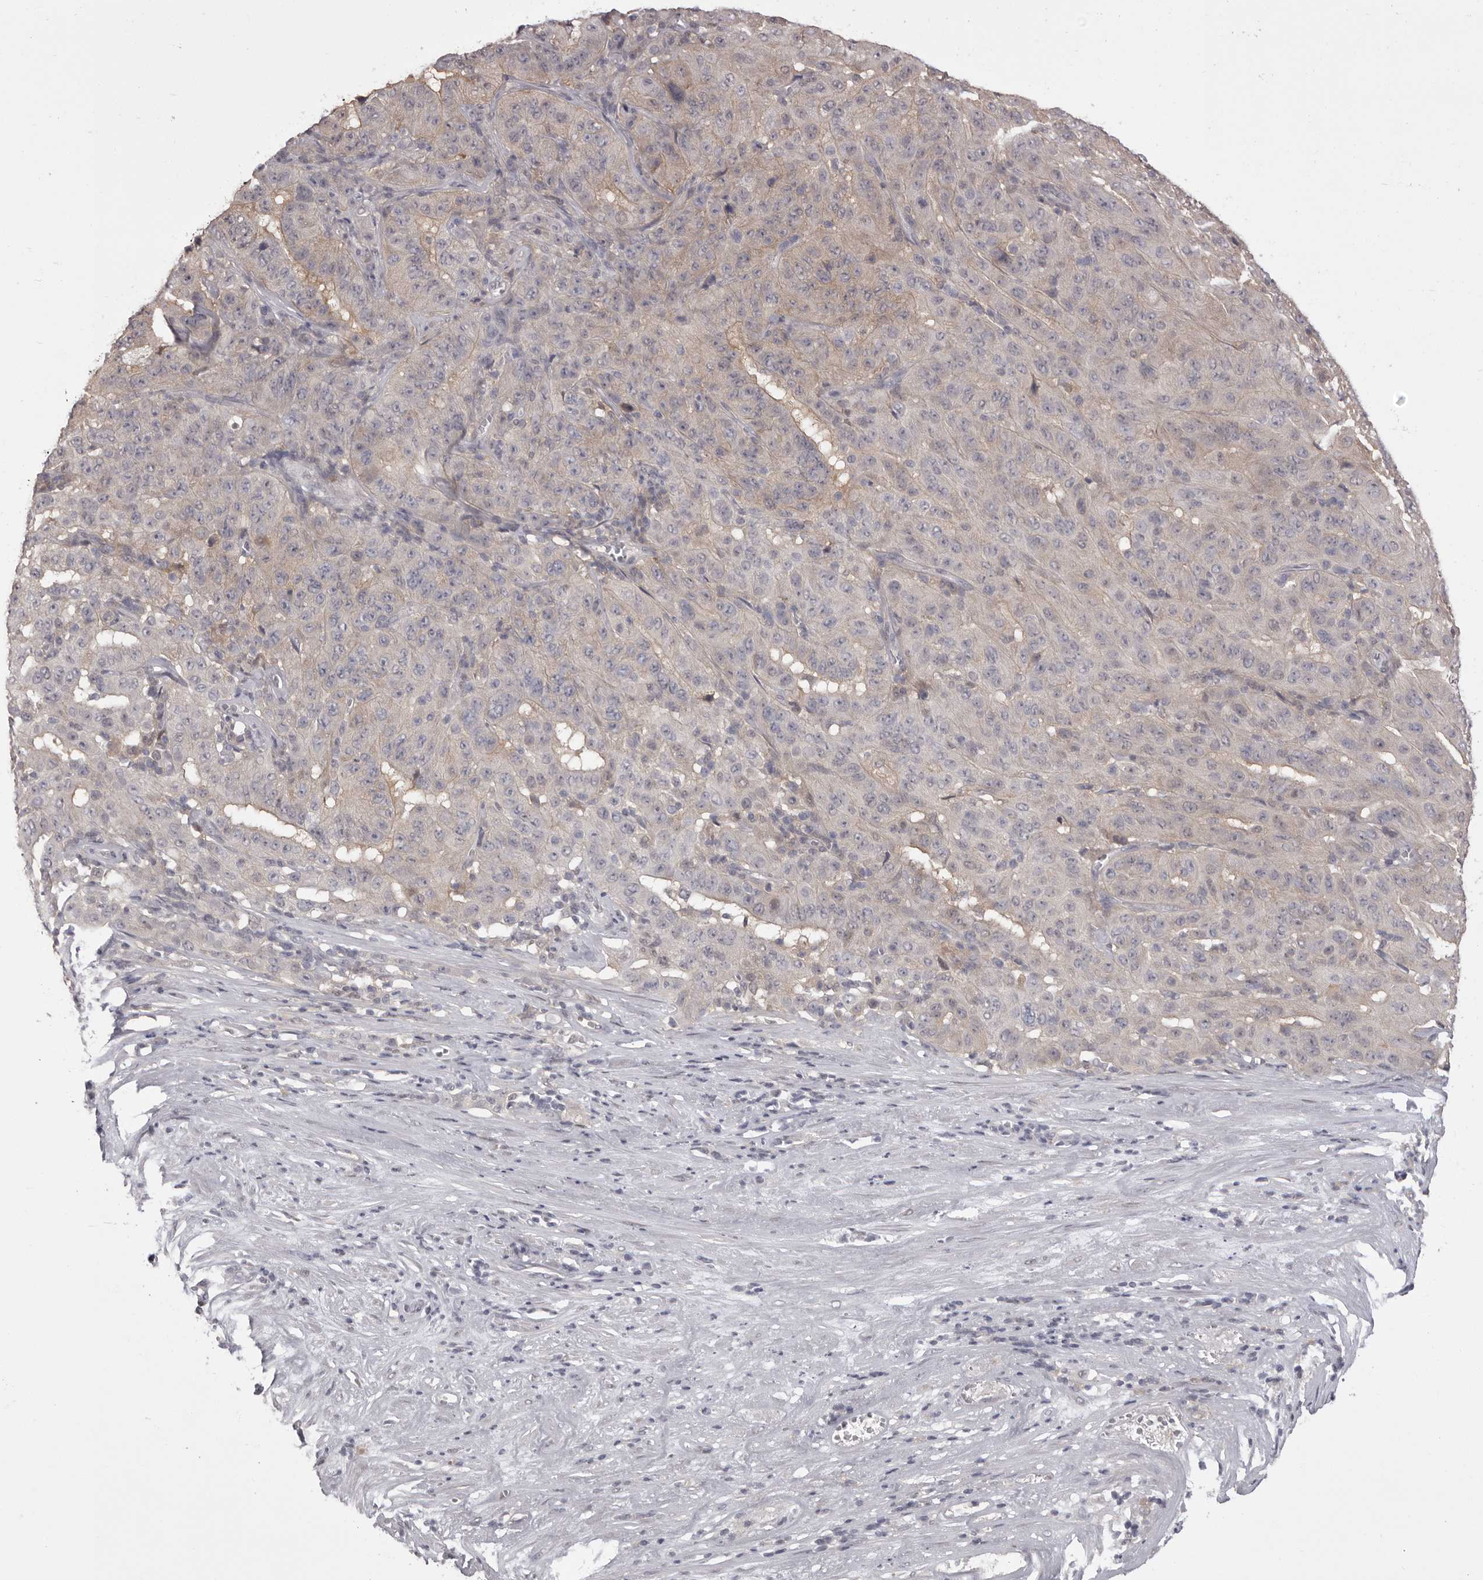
{"staining": {"intensity": "negative", "quantity": "none", "location": "none"}, "tissue": "pancreatic cancer", "cell_type": "Tumor cells", "image_type": "cancer", "snomed": [{"axis": "morphology", "description": "Adenocarcinoma, NOS"}, {"axis": "topography", "description": "Pancreas"}], "caption": "Adenocarcinoma (pancreatic) was stained to show a protein in brown. There is no significant expression in tumor cells.", "gene": "MDH1", "patient": {"sex": "male", "age": 63}}